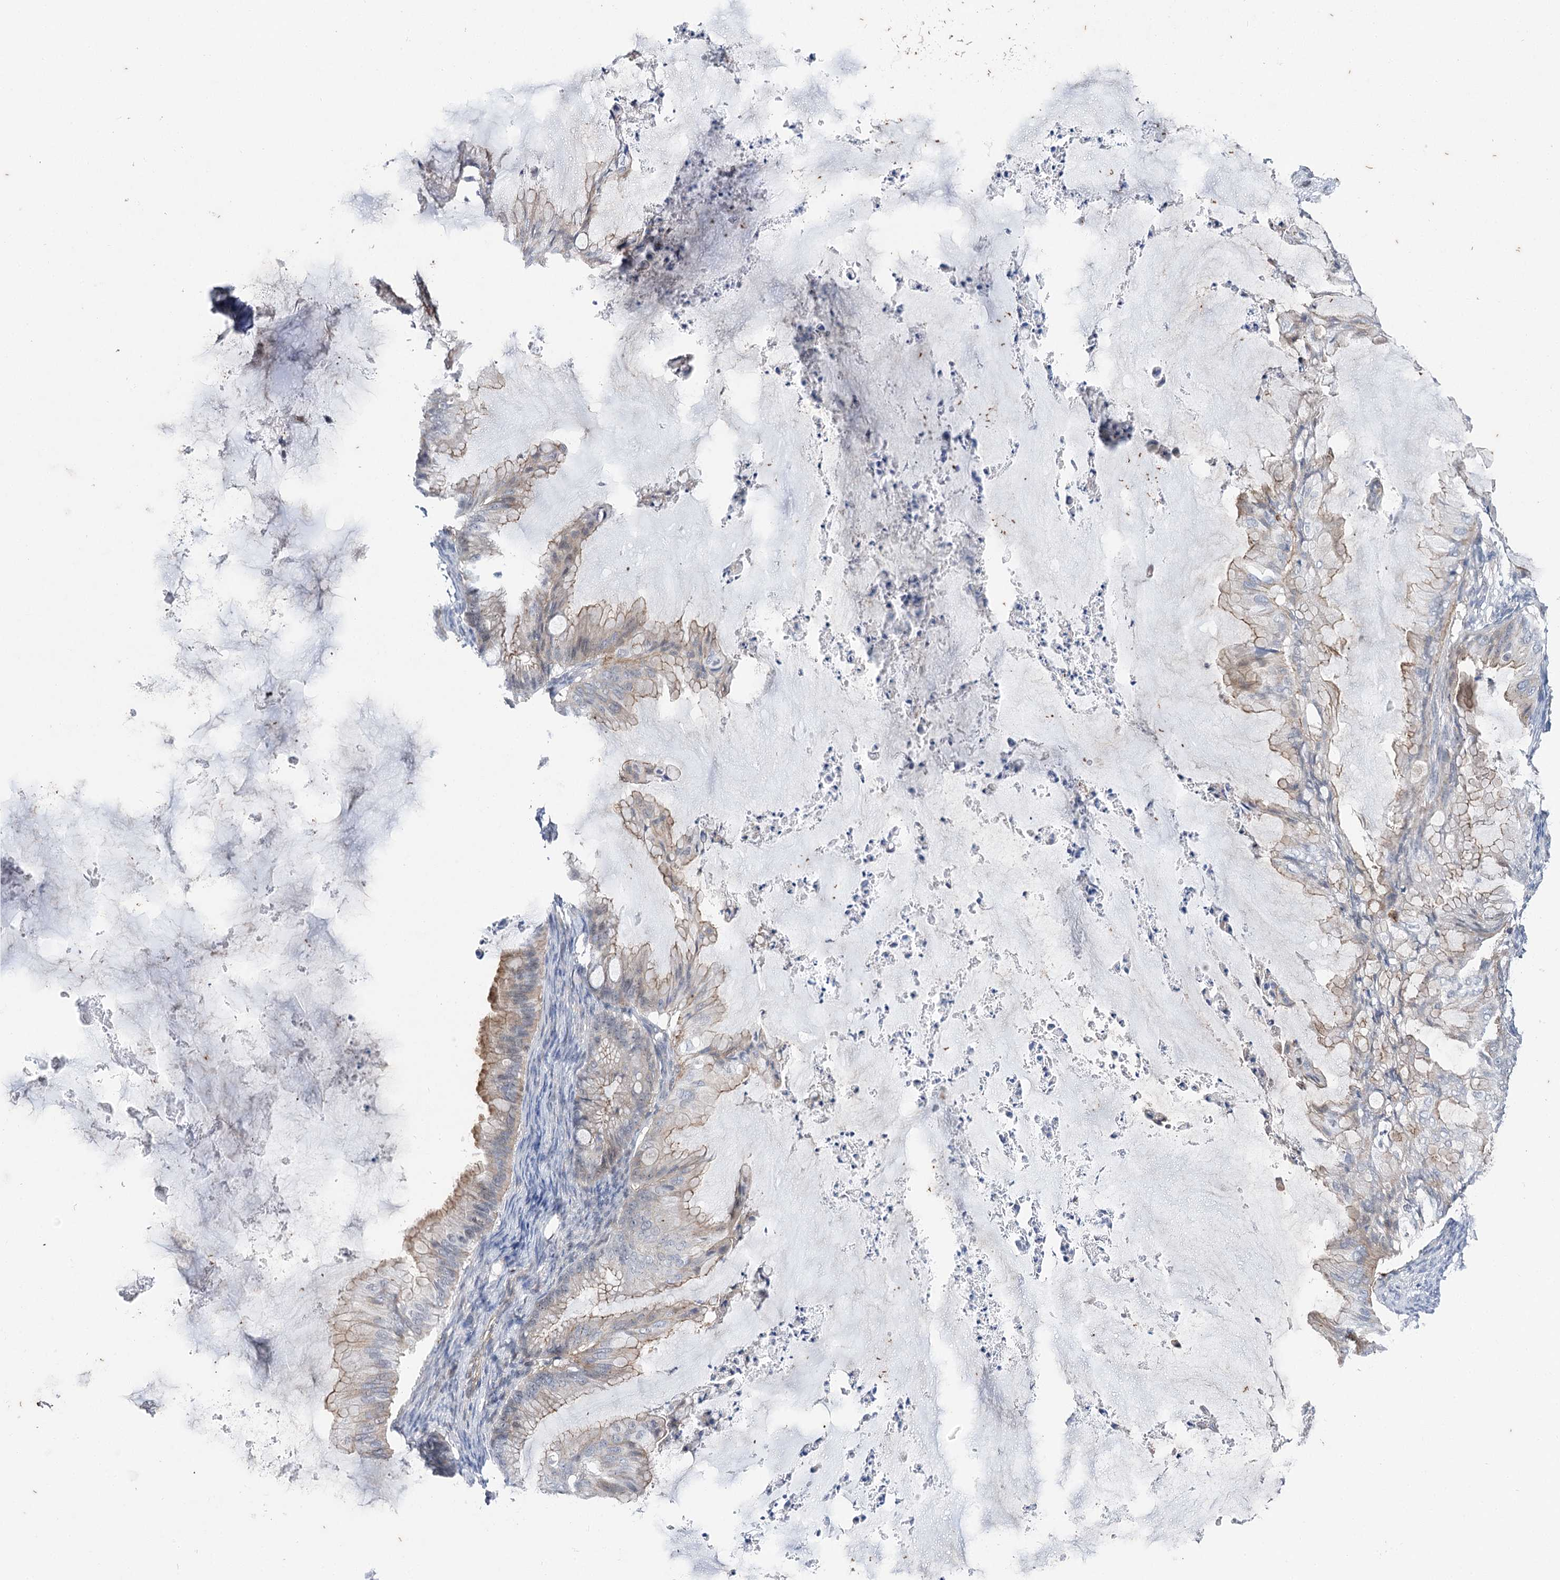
{"staining": {"intensity": "weak", "quantity": "<25%", "location": "cytoplasmic/membranous"}, "tissue": "ovarian cancer", "cell_type": "Tumor cells", "image_type": "cancer", "snomed": [{"axis": "morphology", "description": "Cystadenocarcinoma, mucinous, NOS"}, {"axis": "topography", "description": "Ovary"}], "caption": "A micrograph of ovarian cancer (mucinous cystadenocarcinoma) stained for a protein displays no brown staining in tumor cells.", "gene": "AGXT2", "patient": {"sex": "female", "age": 71}}